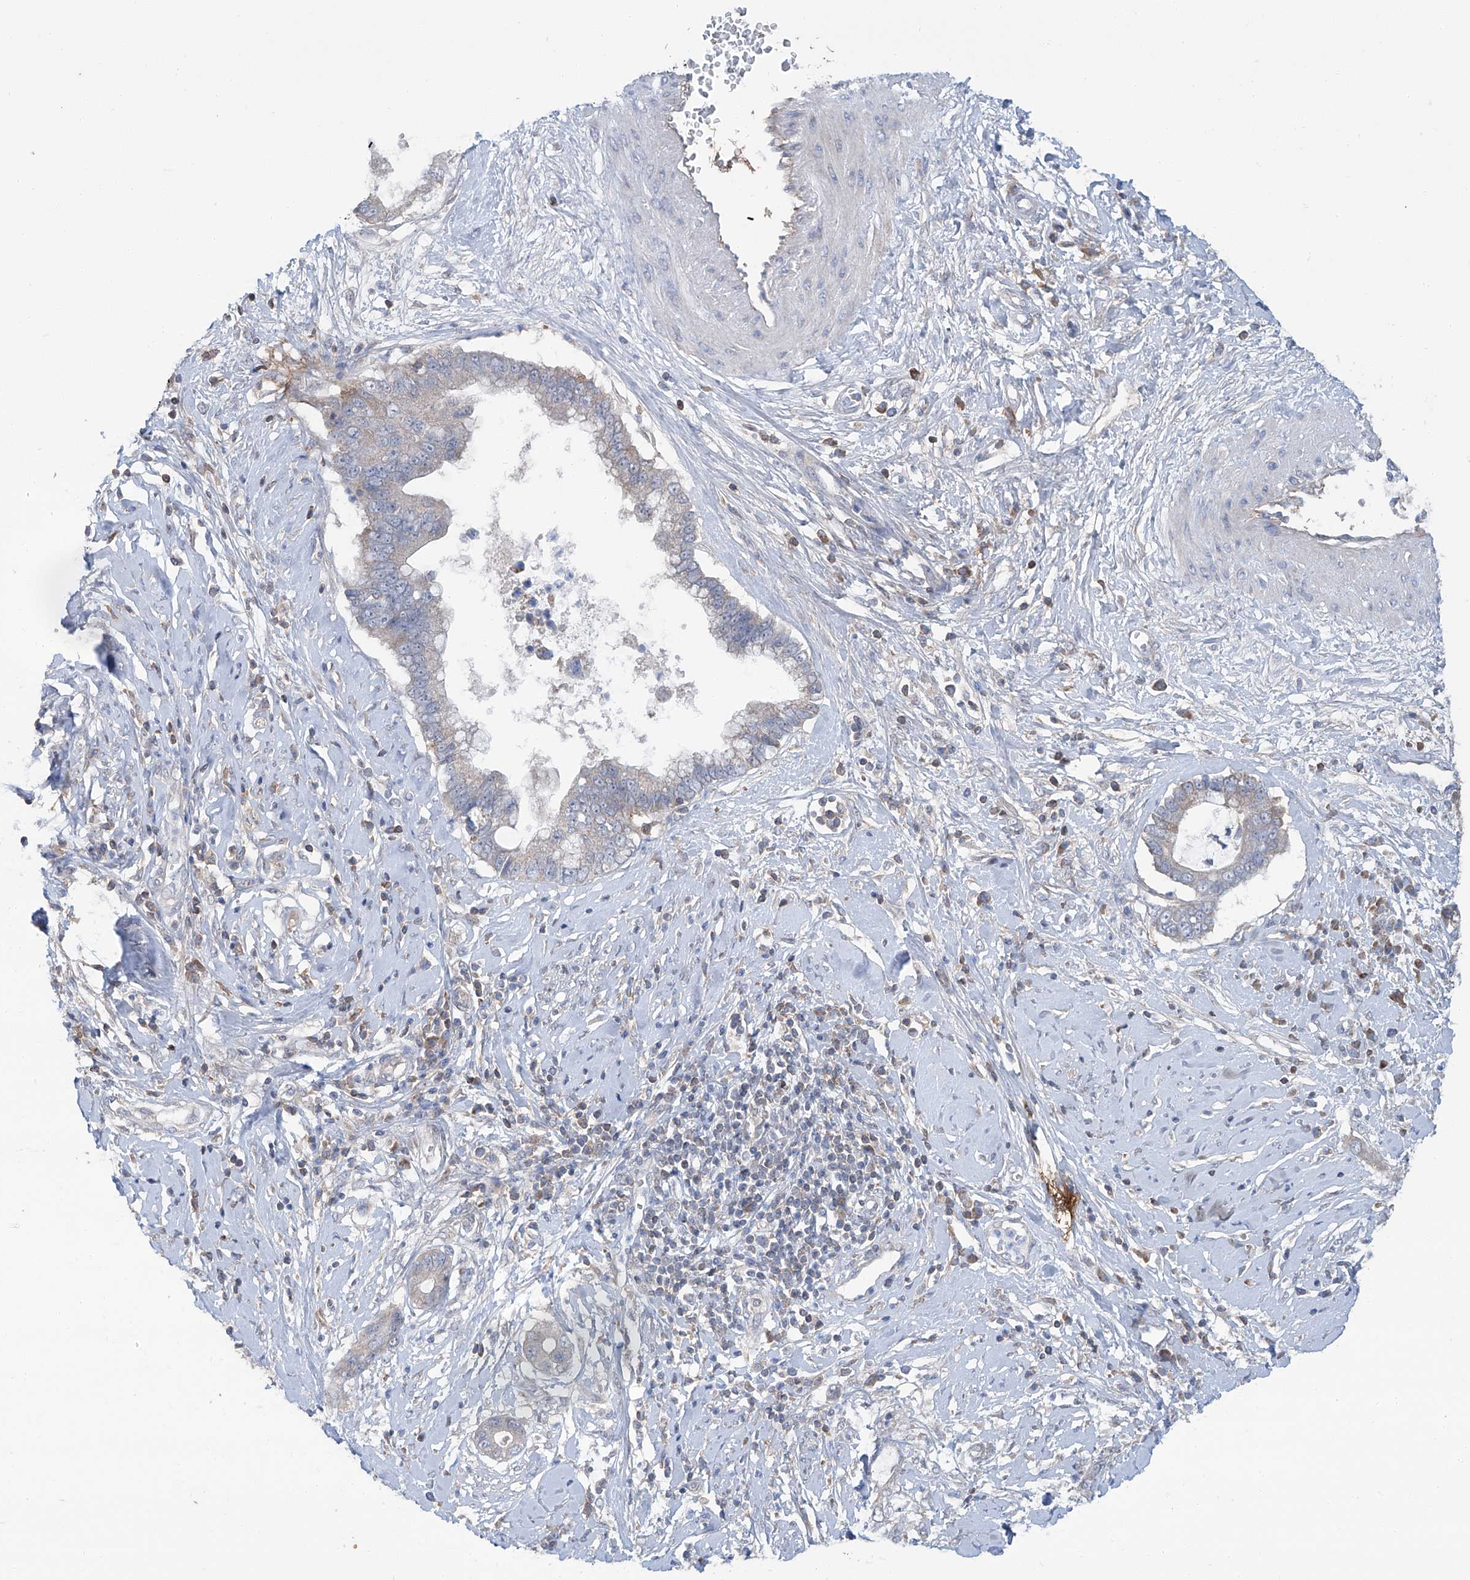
{"staining": {"intensity": "weak", "quantity": "<25%", "location": "cytoplasmic/membranous"}, "tissue": "cervical cancer", "cell_type": "Tumor cells", "image_type": "cancer", "snomed": [{"axis": "morphology", "description": "Adenocarcinoma, NOS"}, {"axis": "topography", "description": "Cervix"}], "caption": "A photomicrograph of cervical cancer (adenocarcinoma) stained for a protein reveals no brown staining in tumor cells. The staining is performed using DAB brown chromogen with nuclei counter-stained in using hematoxylin.", "gene": "SIX4", "patient": {"sex": "female", "age": 44}}